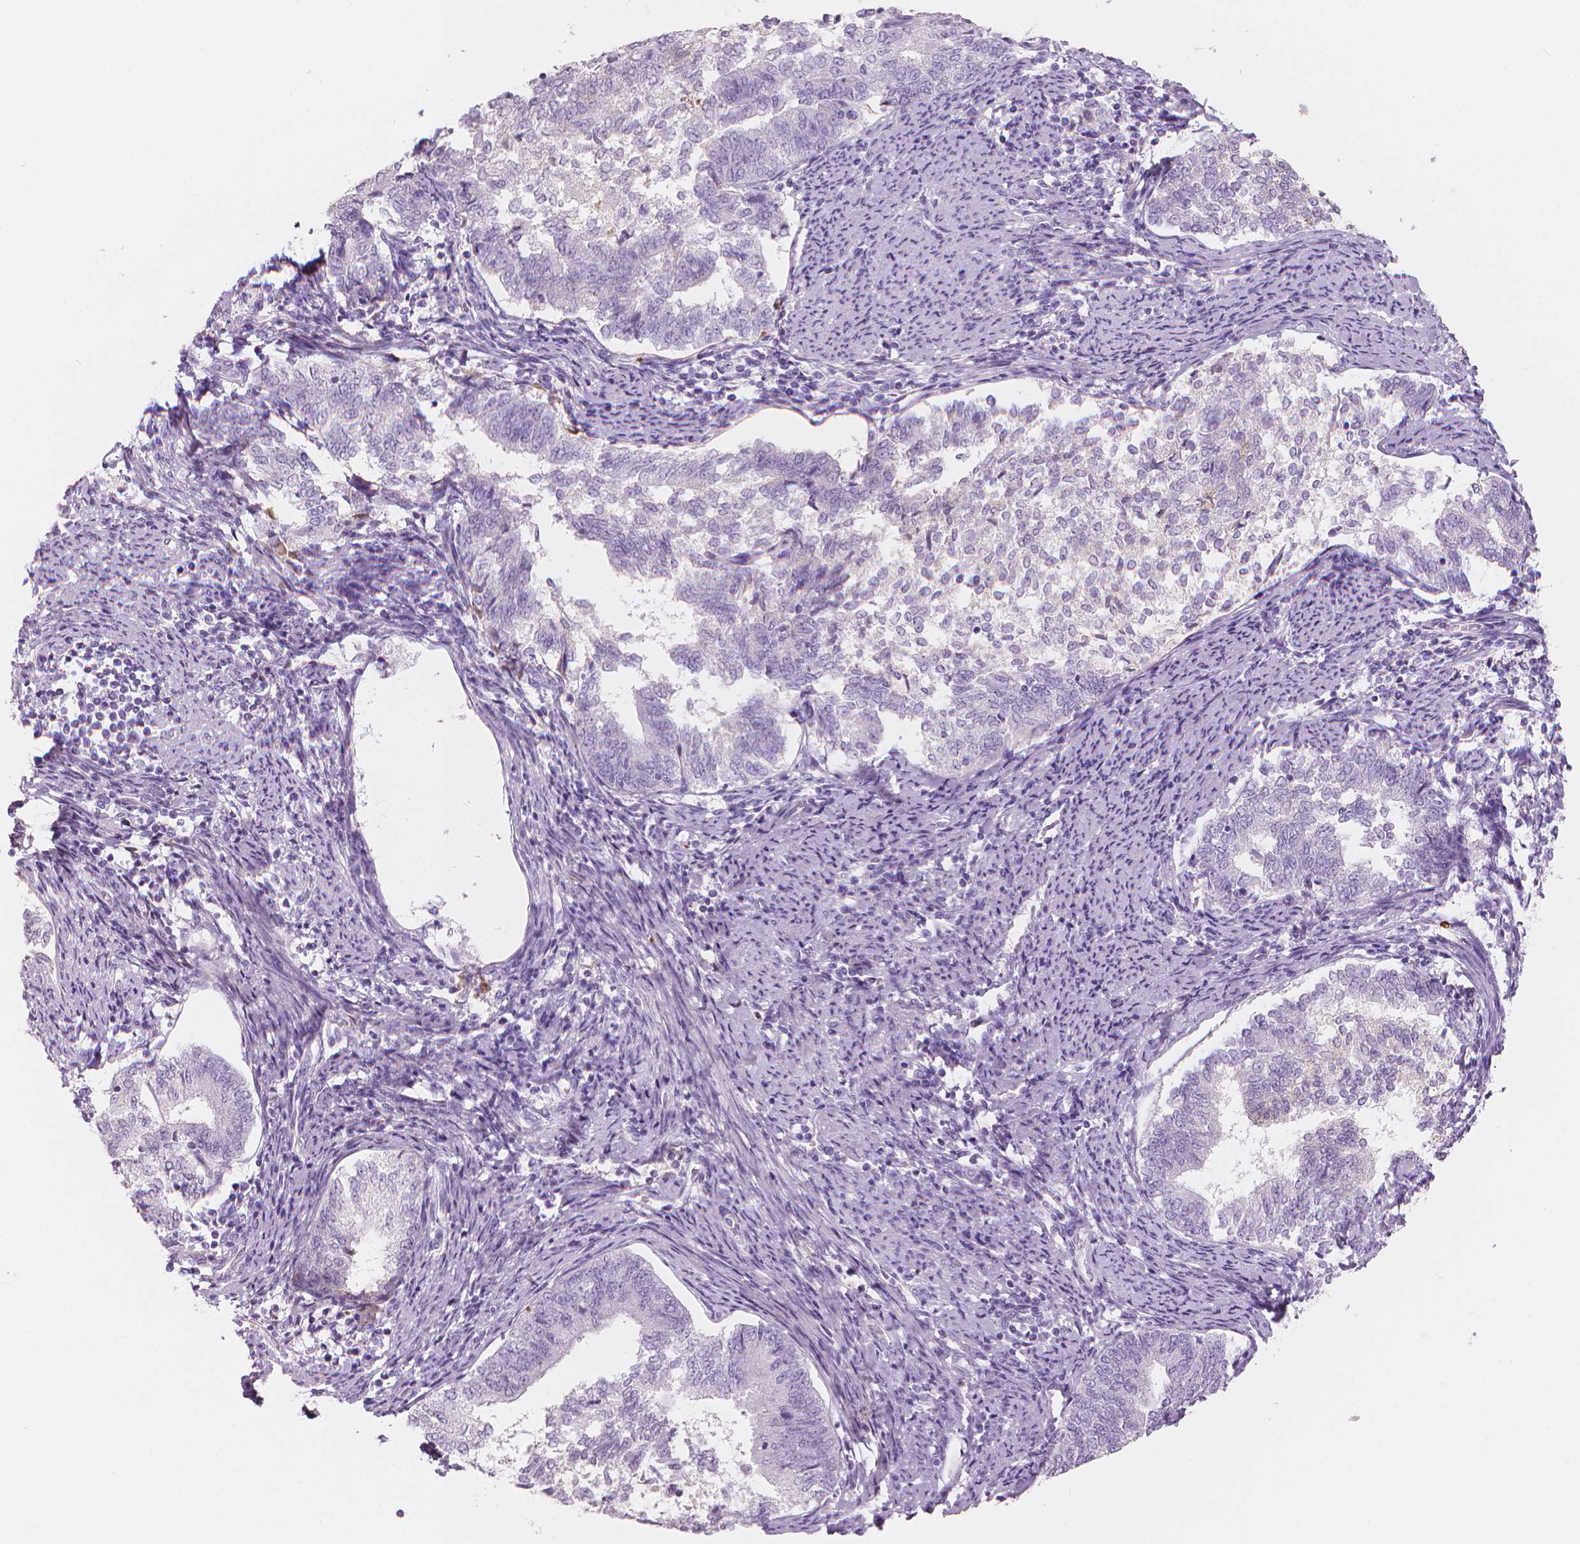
{"staining": {"intensity": "negative", "quantity": "none", "location": "none"}, "tissue": "endometrial cancer", "cell_type": "Tumor cells", "image_type": "cancer", "snomed": [{"axis": "morphology", "description": "Adenocarcinoma, NOS"}, {"axis": "topography", "description": "Endometrium"}], "caption": "This is an immunohistochemistry (IHC) photomicrograph of endometrial adenocarcinoma. There is no expression in tumor cells.", "gene": "APOA4", "patient": {"sex": "female", "age": 65}}